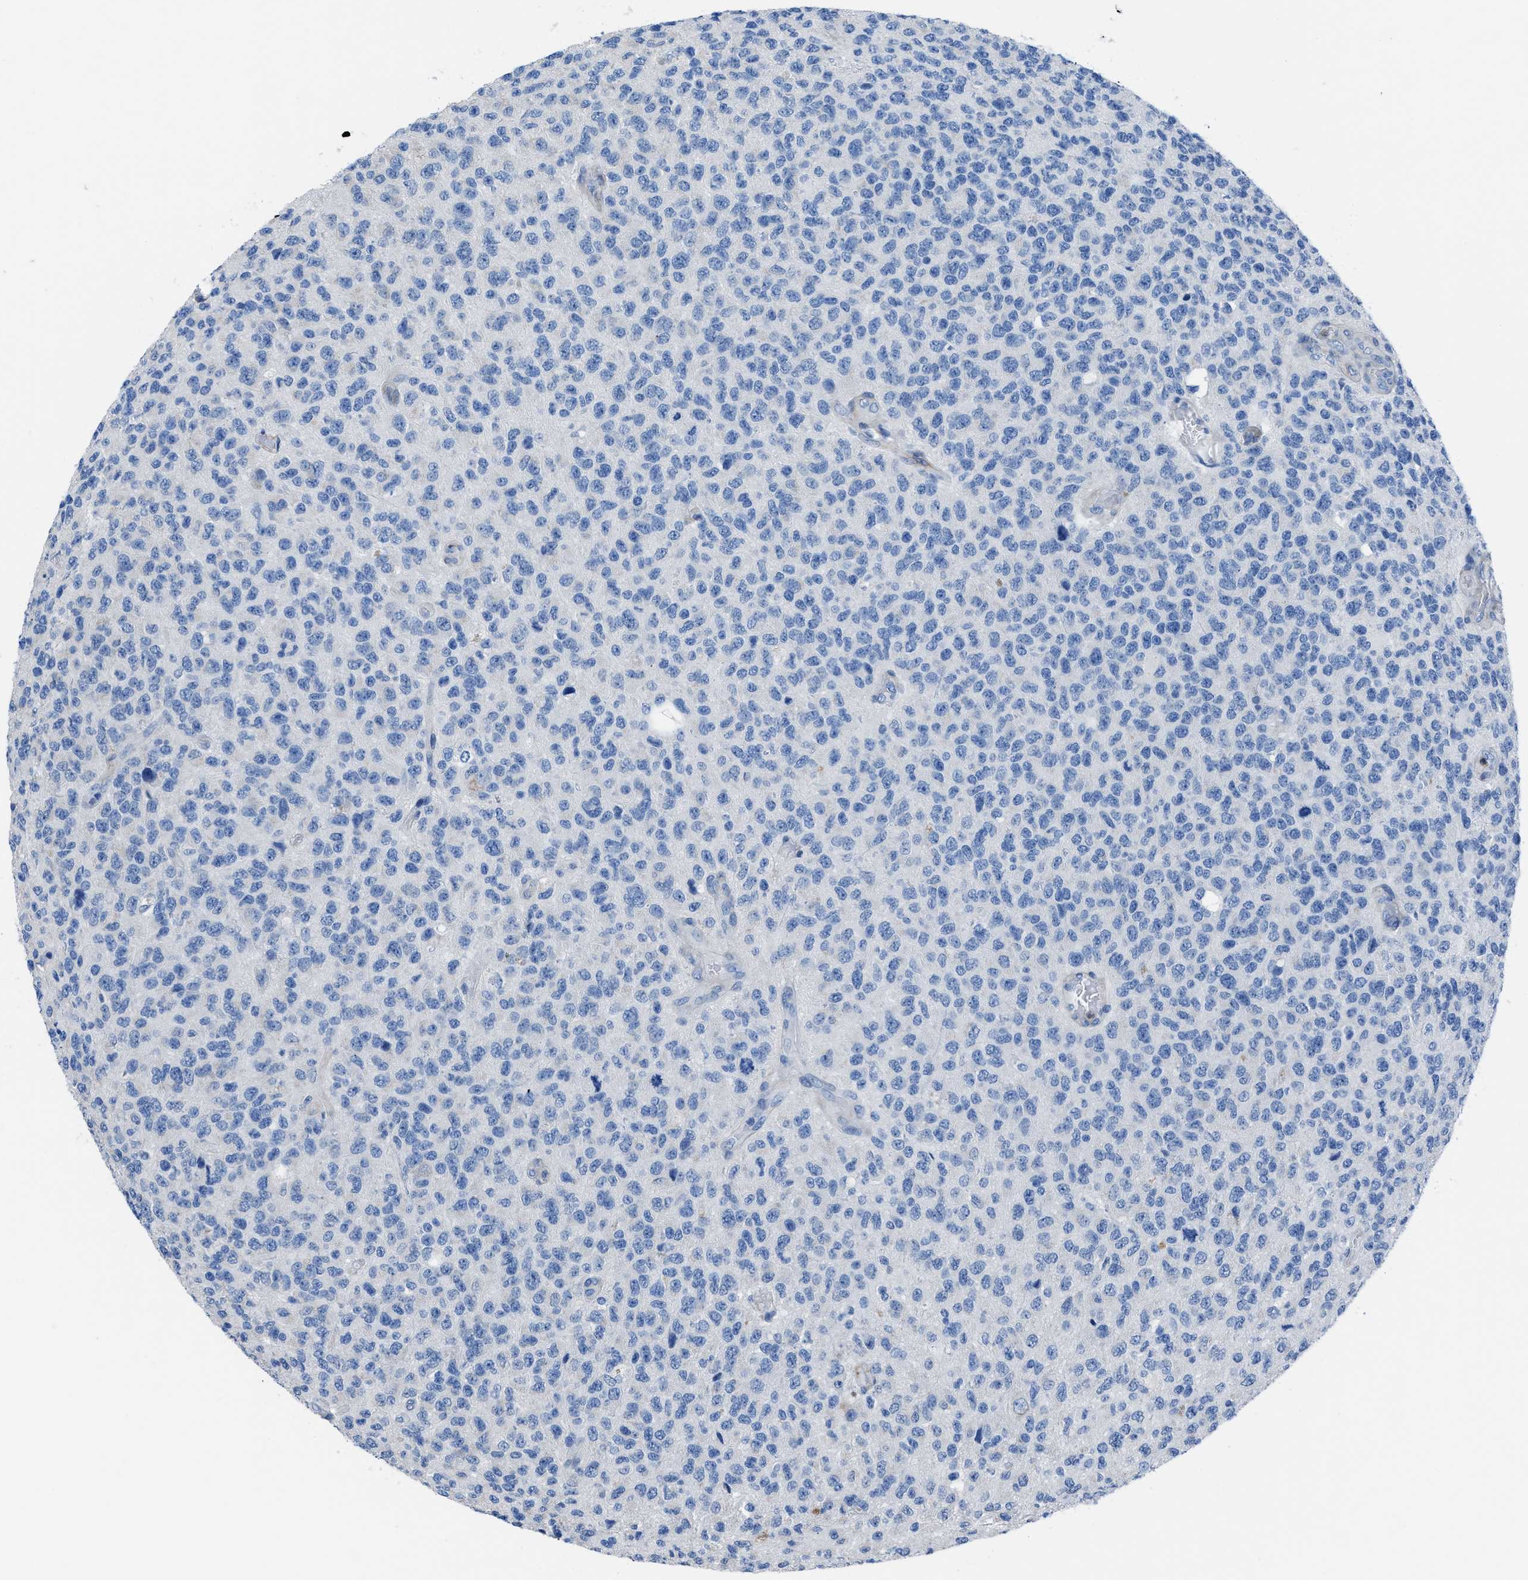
{"staining": {"intensity": "negative", "quantity": "none", "location": "none"}, "tissue": "glioma", "cell_type": "Tumor cells", "image_type": "cancer", "snomed": [{"axis": "morphology", "description": "Glioma, malignant, High grade"}, {"axis": "topography", "description": "pancreas cauda"}], "caption": "Protein analysis of glioma displays no significant staining in tumor cells.", "gene": "ITPR1", "patient": {"sex": "male", "age": 60}}